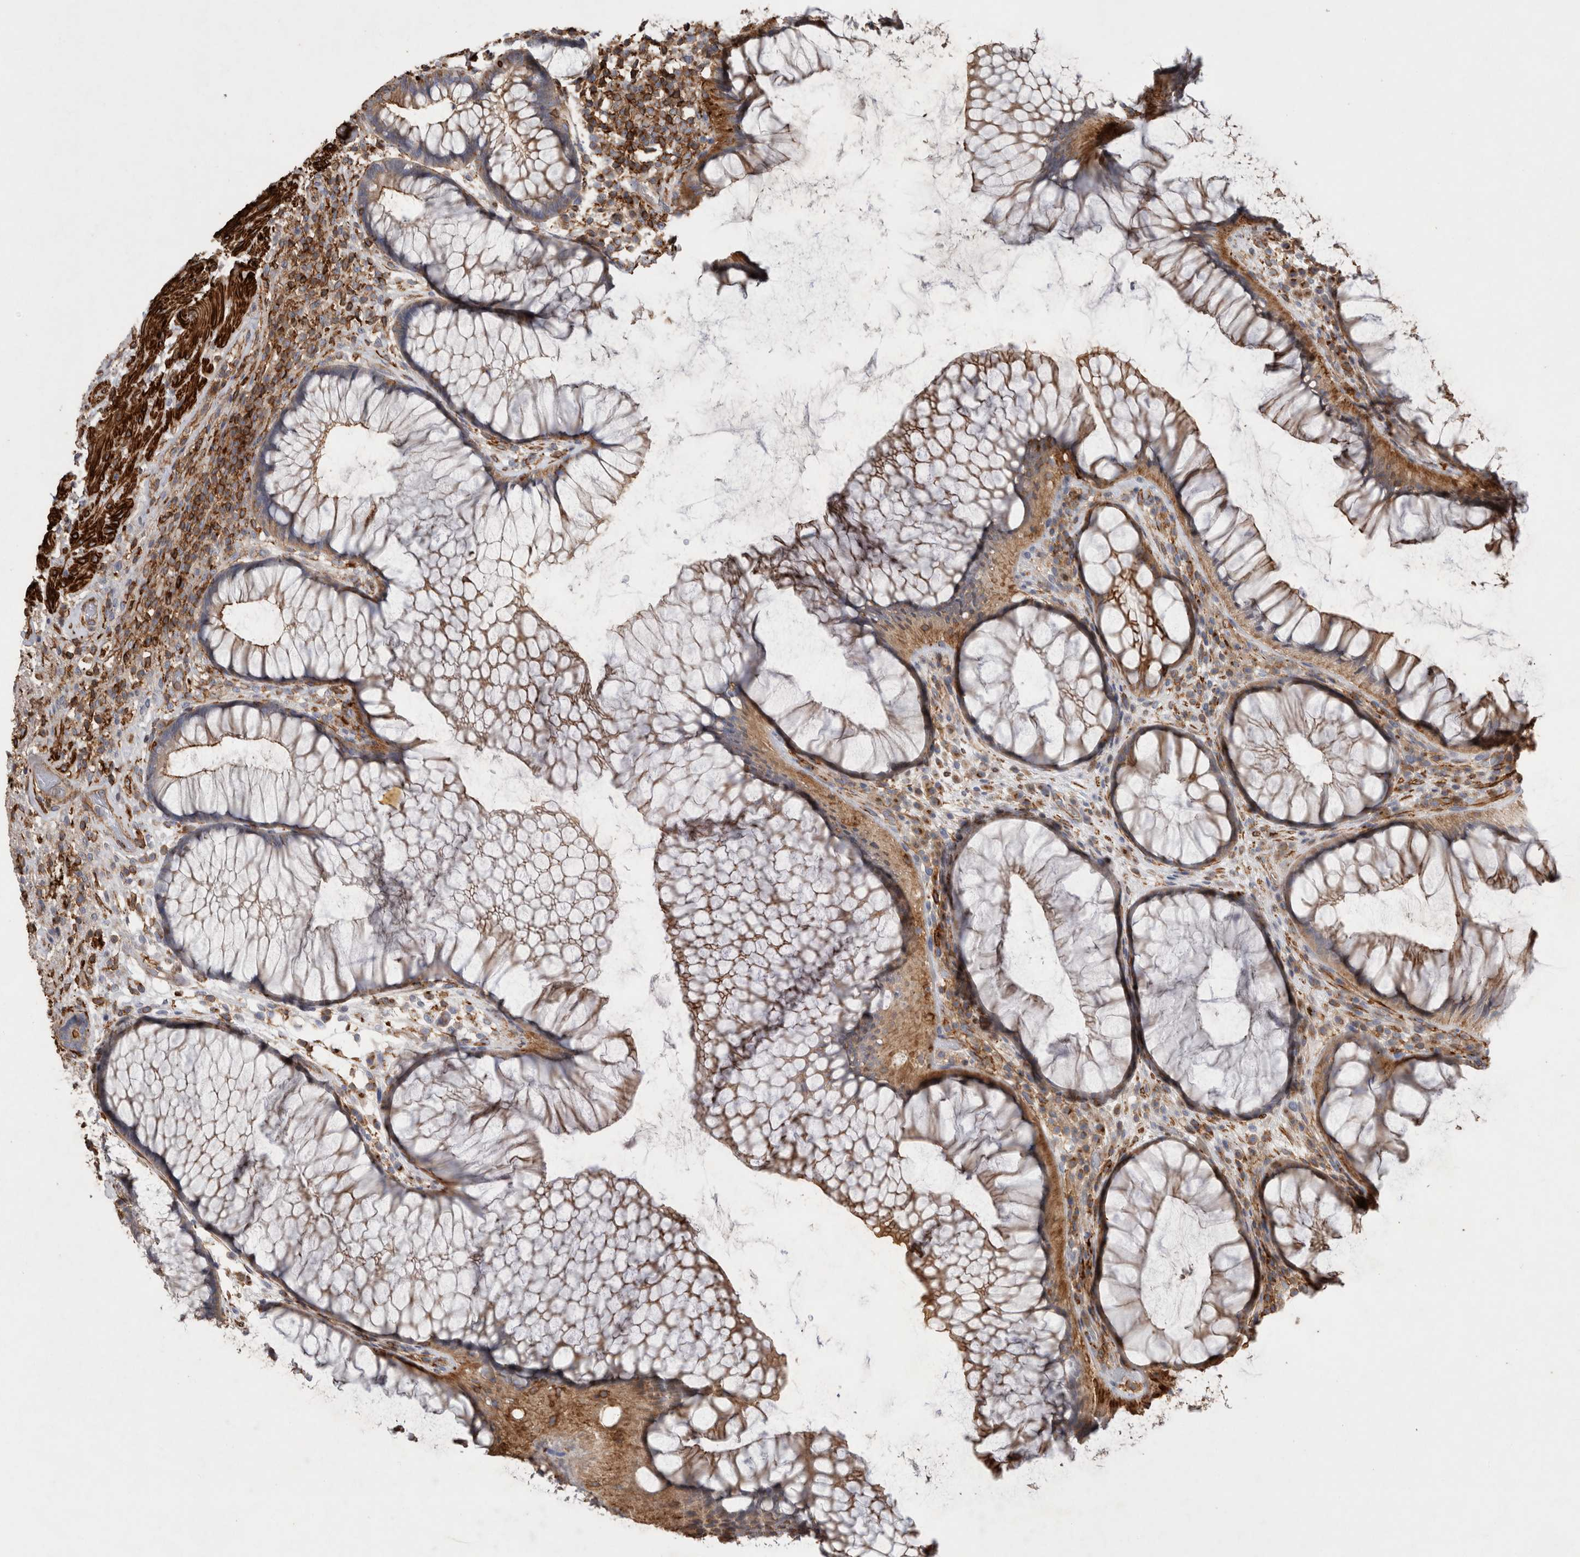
{"staining": {"intensity": "strong", "quantity": "25%-75%", "location": "cytoplasmic/membranous"}, "tissue": "rectum", "cell_type": "Glandular cells", "image_type": "normal", "snomed": [{"axis": "morphology", "description": "Normal tissue, NOS"}, {"axis": "topography", "description": "Rectum"}], "caption": "High-power microscopy captured an immunohistochemistry histopathology image of unremarkable rectum, revealing strong cytoplasmic/membranous positivity in about 25%-75% of glandular cells.", "gene": "GPER1", "patient": {"sex": "male", "age": 51}}